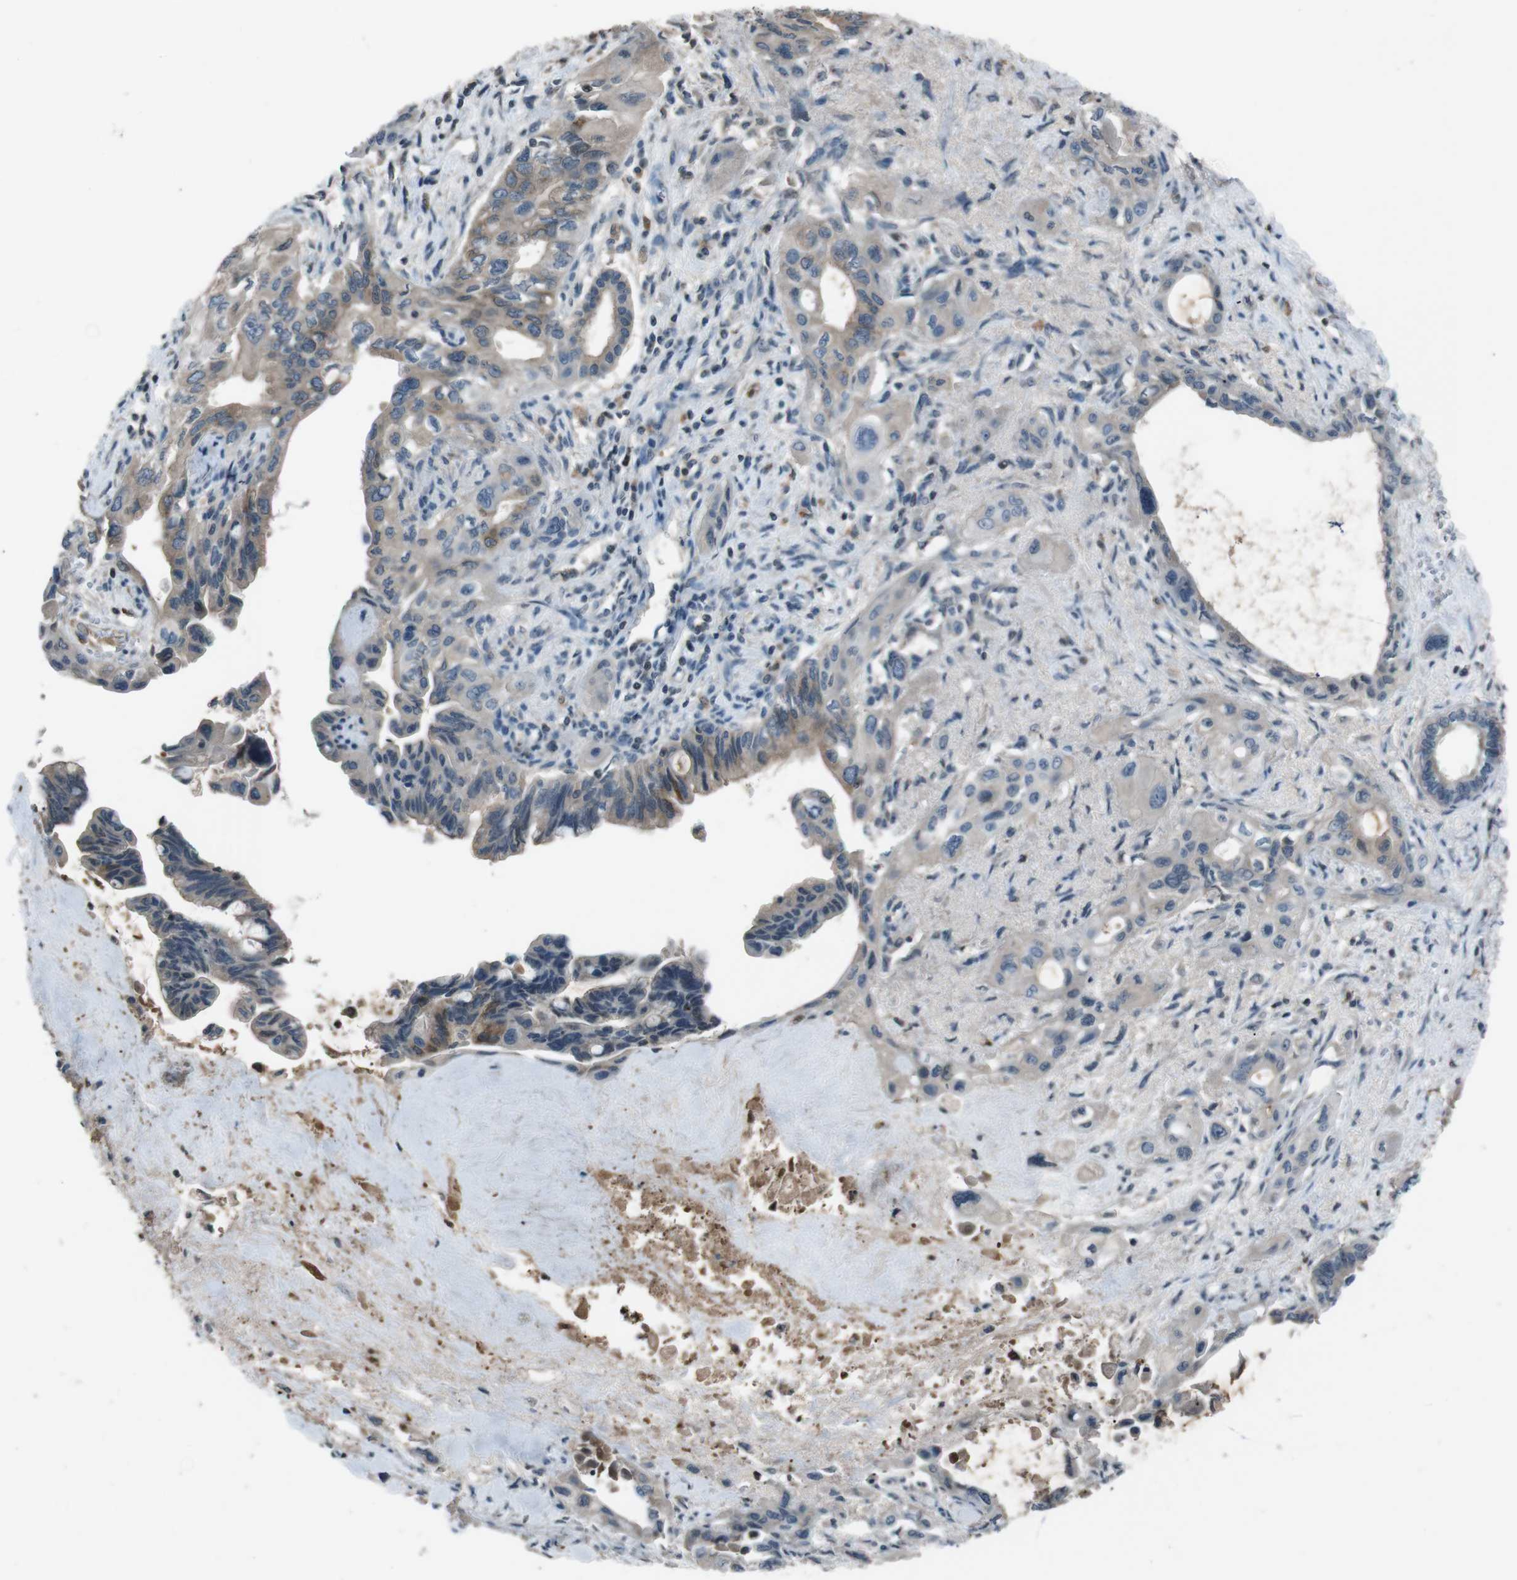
{"staining": {"intensity": "weak", "quantity": "25%-75%", "location": "cytoplasmic/membranous"}, "tissue": "pancreatic cancer", "cell_type": "Tumor cells", "image_type": "cancer", "snomed": [{"axis": "morphology", "description": "Adenocarcinoma, NOS"}, {"axis": "topography", "description": "Pancreas"}], "caption": "Adenocarcinoma (pancreatic) was stained to show a protein in brown. There is low levels of weak cytoplasmic/membranous positivity in approximately 25%-75% of tumor cells.", "gene": "UGT1A6", "patient": {"sex": "male", "age": 73}}